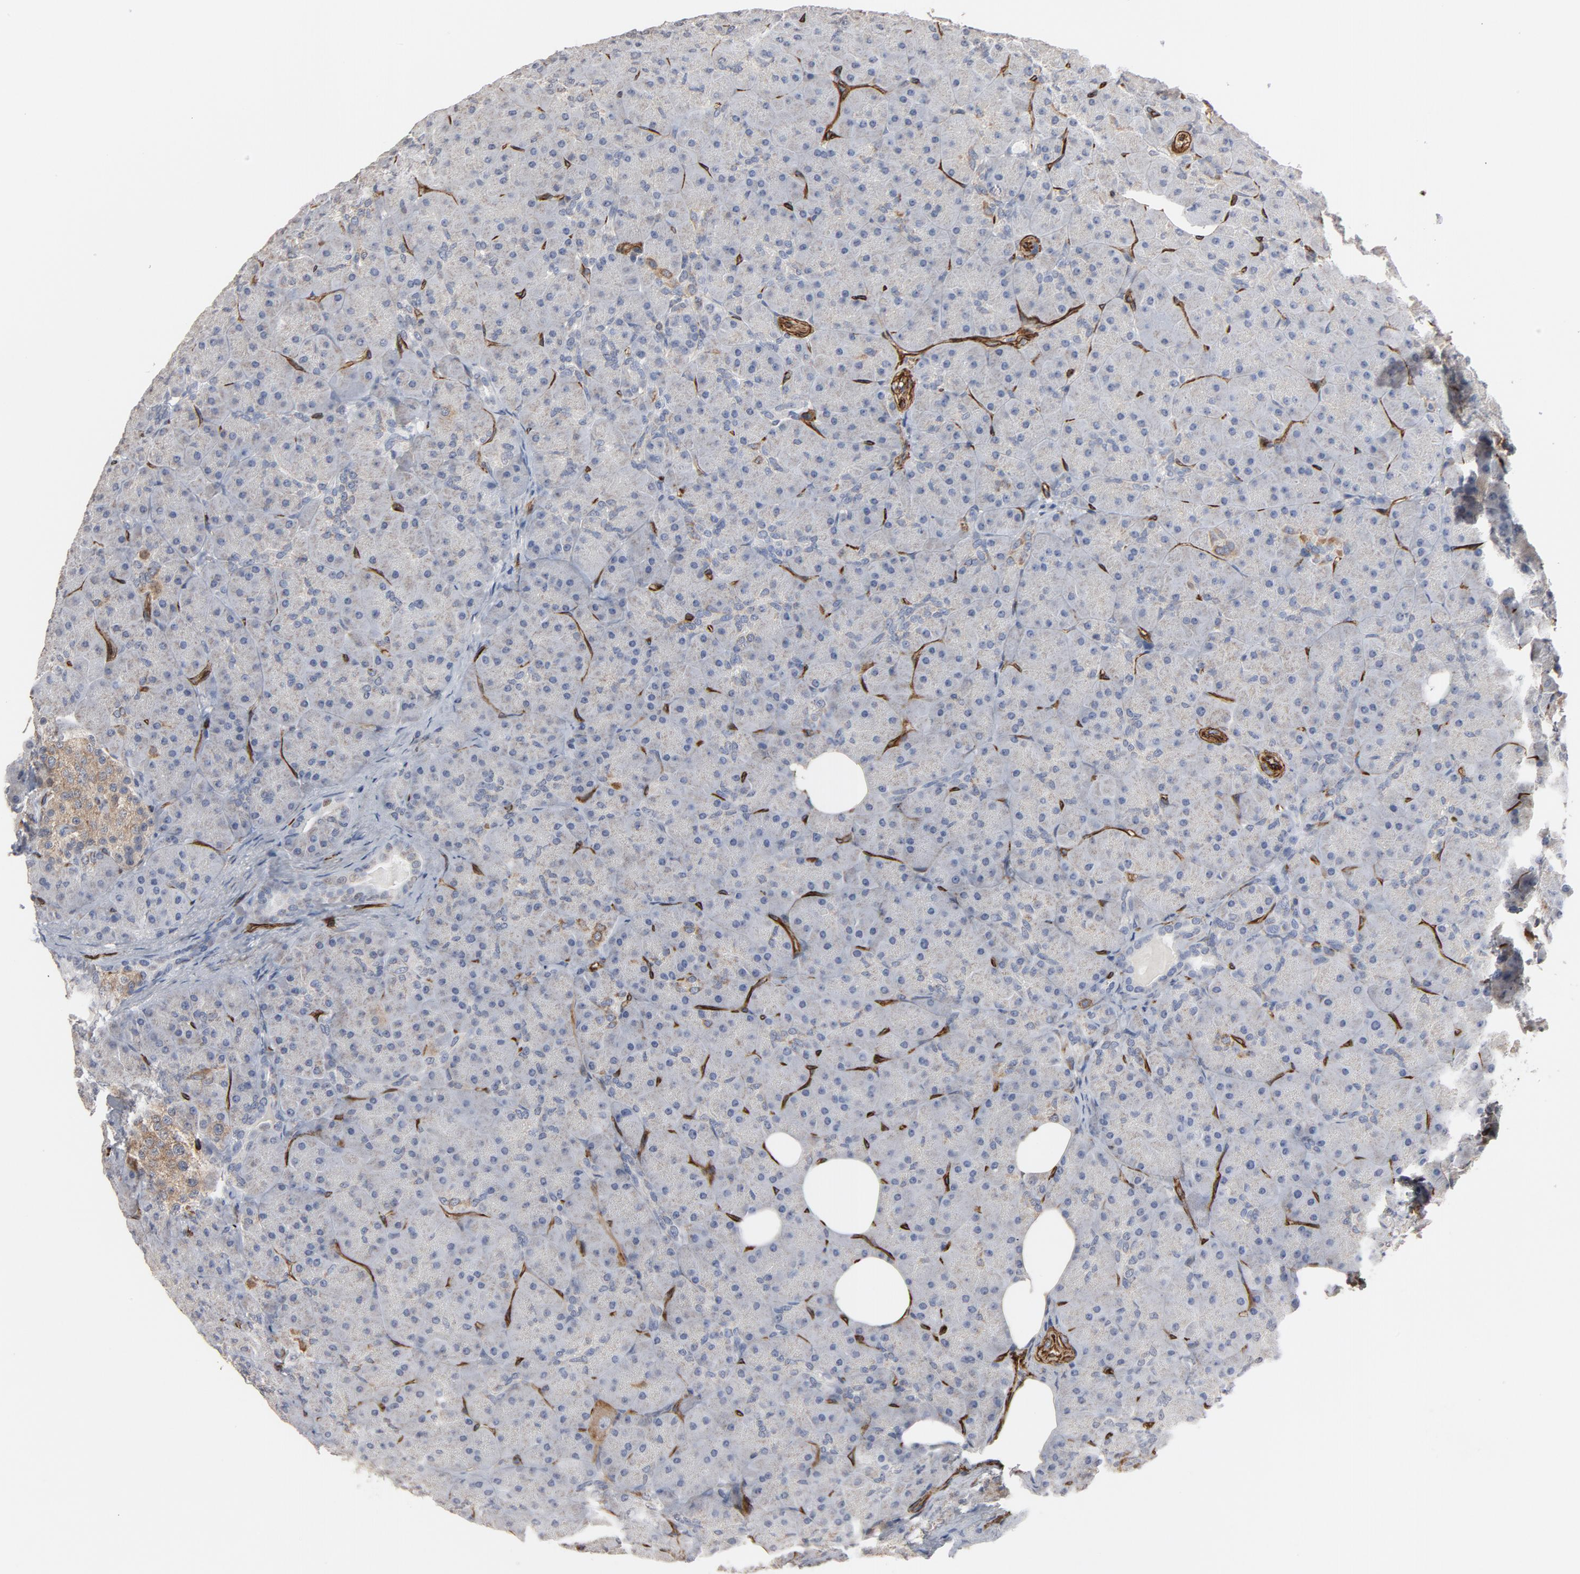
{"staining": {"intensity": "negative", "quantity": "none", "location": "none"}, "tissue": "pancreas", "cell_type": "Exocrine glandular cells", "image_type": "normal", "snomed": [{"axis": "morphology", "description": "Normal tissue, NOS"}, {"axis": "topography", "description": "Pancreas"}], "caption": "Immunohistochemistry micrograph of benign human pancreas stained for a protein (brown), which reveals no positivity in exocrine glandular cells. (Brightfield microscopy of DAB (3,3'-diaminobenzidine) immunohistochemistry (IHC) at high magnification).", "gene": "GNG2", "patient": {"sex": "male", "age": 66}}